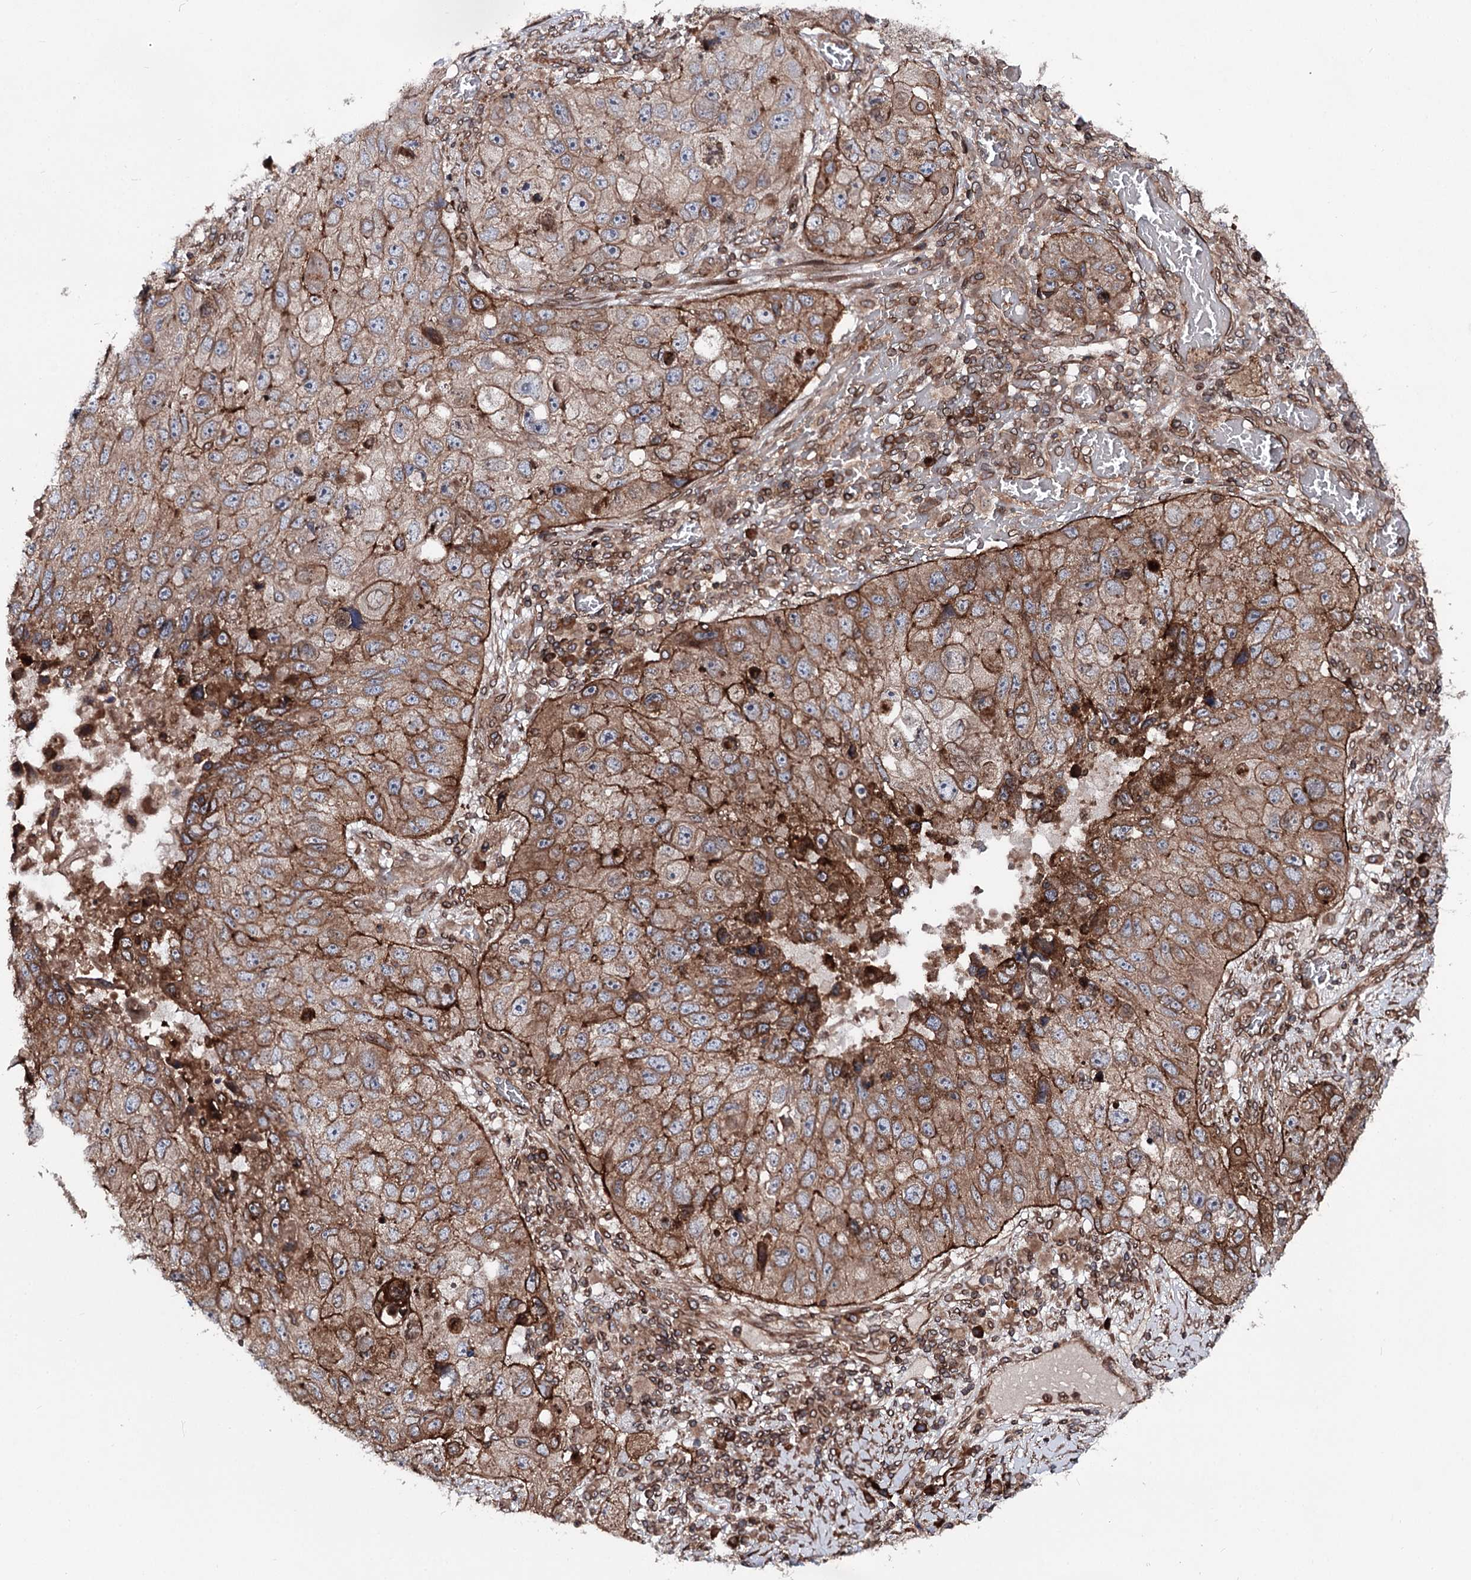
{"staining": {"intensity": "moderate", "quantity": "25%-75%", "location": "cytoplasmic/membranous"}, "tissue": "lung cancer", "cell_type": "Tumor cells", "image_type": "cancer", "snomed": [{"axis": "morphology", "description": "Squamous cell carcinoma, NOS"}, {"axis": "topography", "description": "Lung"}], "caption": "Brown immunohistochemical staining in lung cancer displays moderate cytoplasmic/membranous staining in about 25%-75% of tumor cells.", "gene": "FGFR1OP2", "patient": {"sex": "male", "age": 61}}